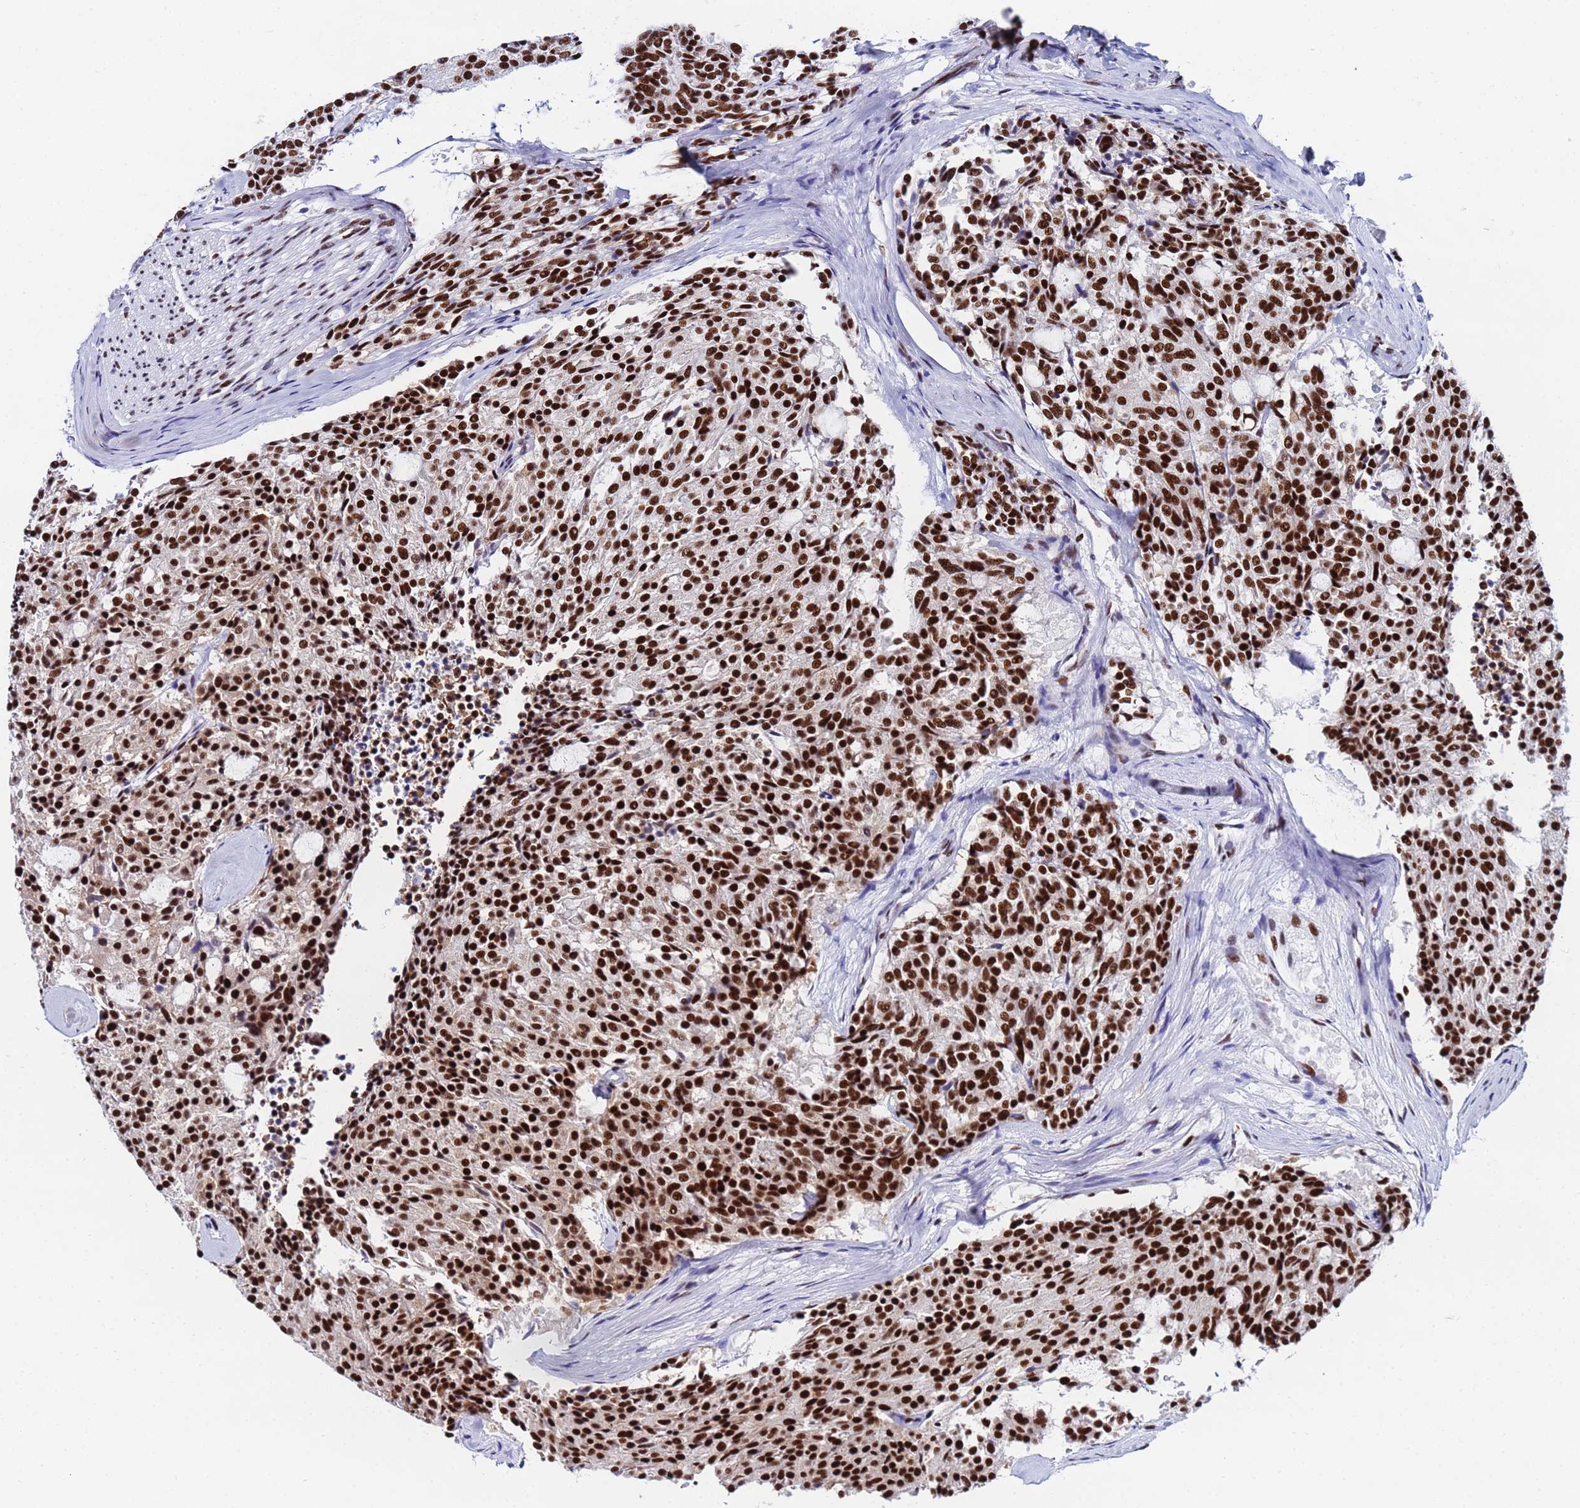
{"staining": {"intensity": "strong", "quantity": ">75%", "location": "nuclear"}, "tissue": "carcinoid", "cell_type": "Tumor cells", "image_type": "cancer", "snomed": [{"axis": "morphology", "description": "Carcinoid, malignant, NOS"}, {"axis": "topography", "description": "Pancreas"}], "caption": "Protein staining by IHC demonstrates strong nuclear expression in approximately >75% of tumor cells in malignant carcinoid.", "gene": "SNRPA1", "patient": {"sex": "female", "age": 54}}